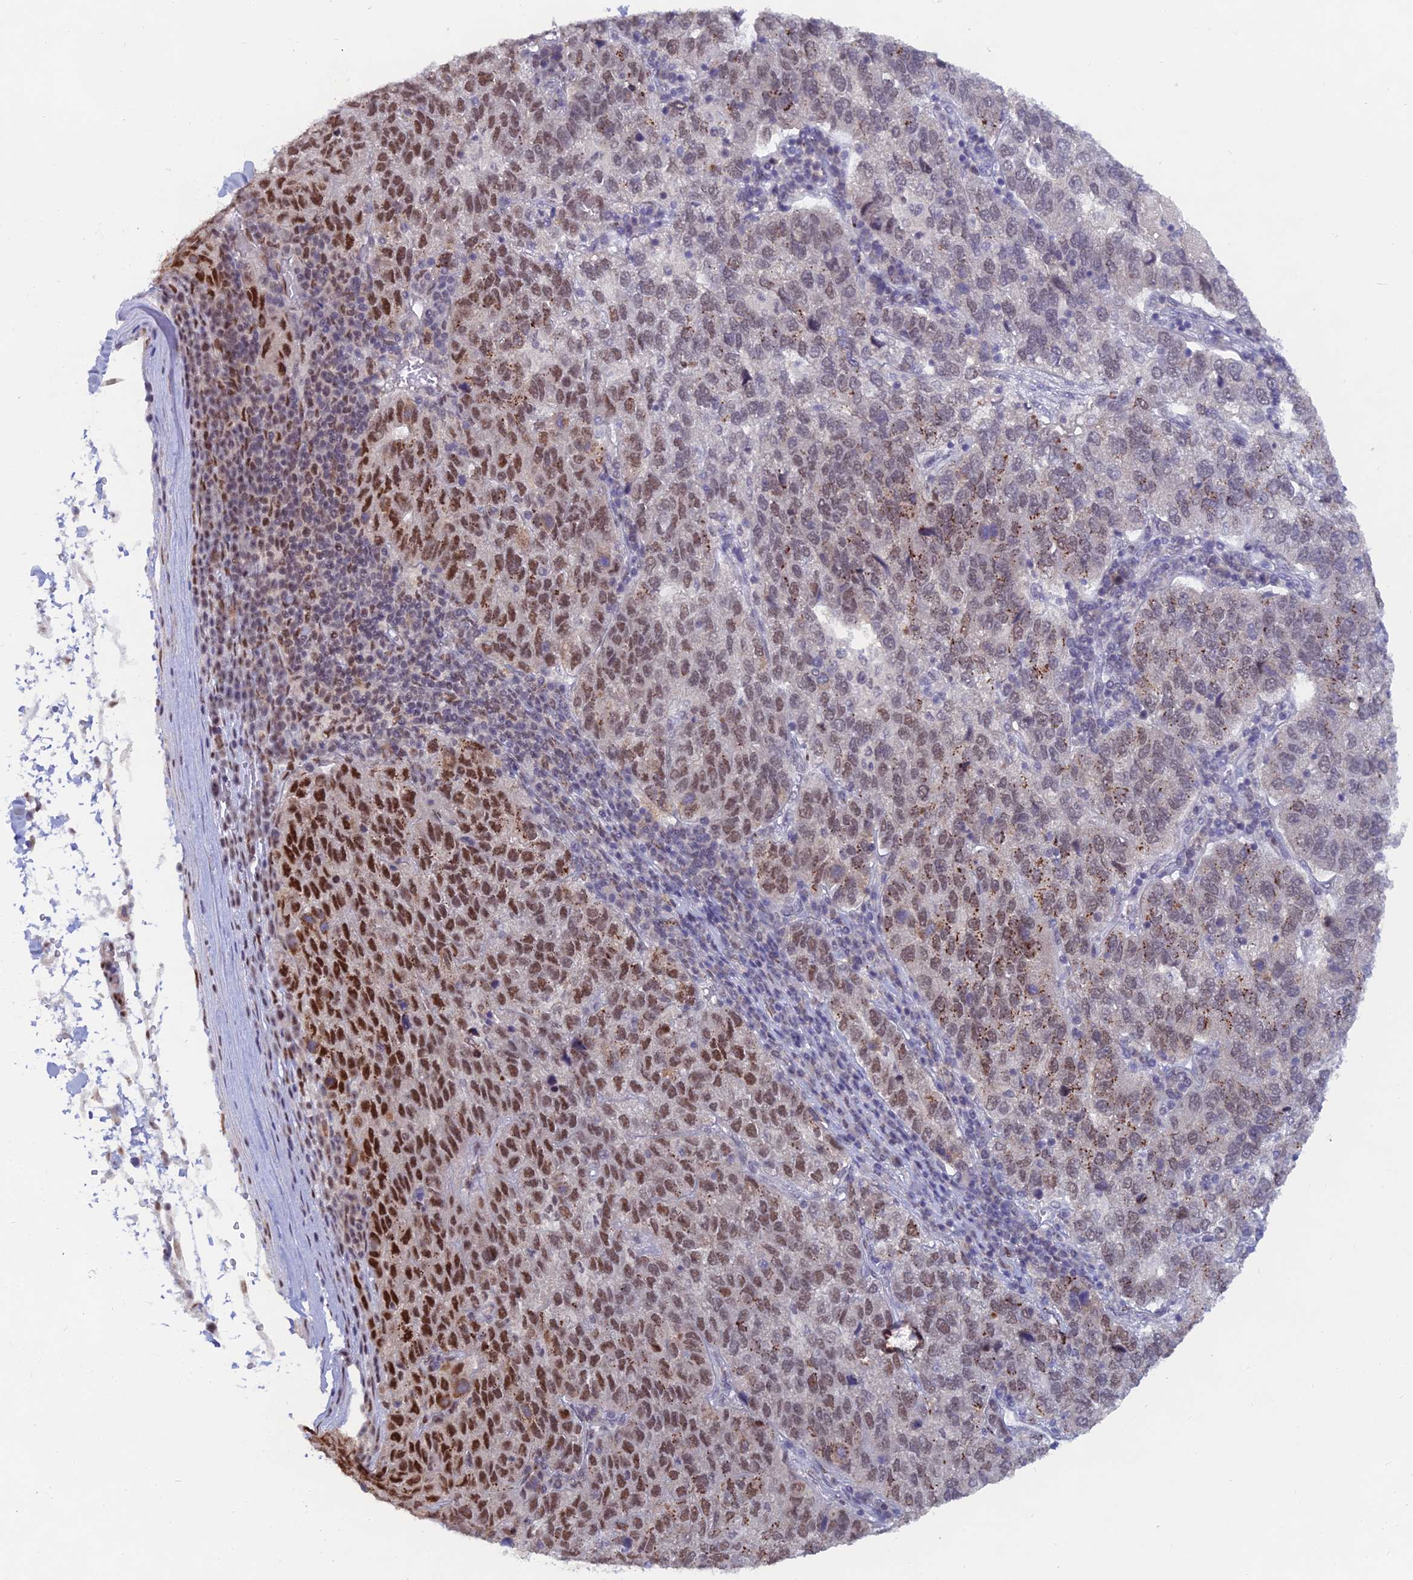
{"staining": {"intensity": "strong", "quantity": "25%-75%", "location": "cytoplasmic/membranous,nuclear"}, "tissue": "pancreatic cancer", "cell_type": "Tumor cells", "image_type": "cancer", "snomed": [{"axis": "morphology", "description": "Adenocarcinoma, NOS"}, {"axis": "topography", "description": "Pancreas"}], "caption": "IHC (DAB) staining of pancreatic cancer exhibits strong cytoplasmic/membranous and nuclear protein positivity in about 25%-75% of tumor cells. The staining was performed using DAB, with brown indicating positive protein expression. Nuclei are stained blue with hematoxylin.", "gene": "THOC3", "patient": {"sex": "female", "age": 61}}